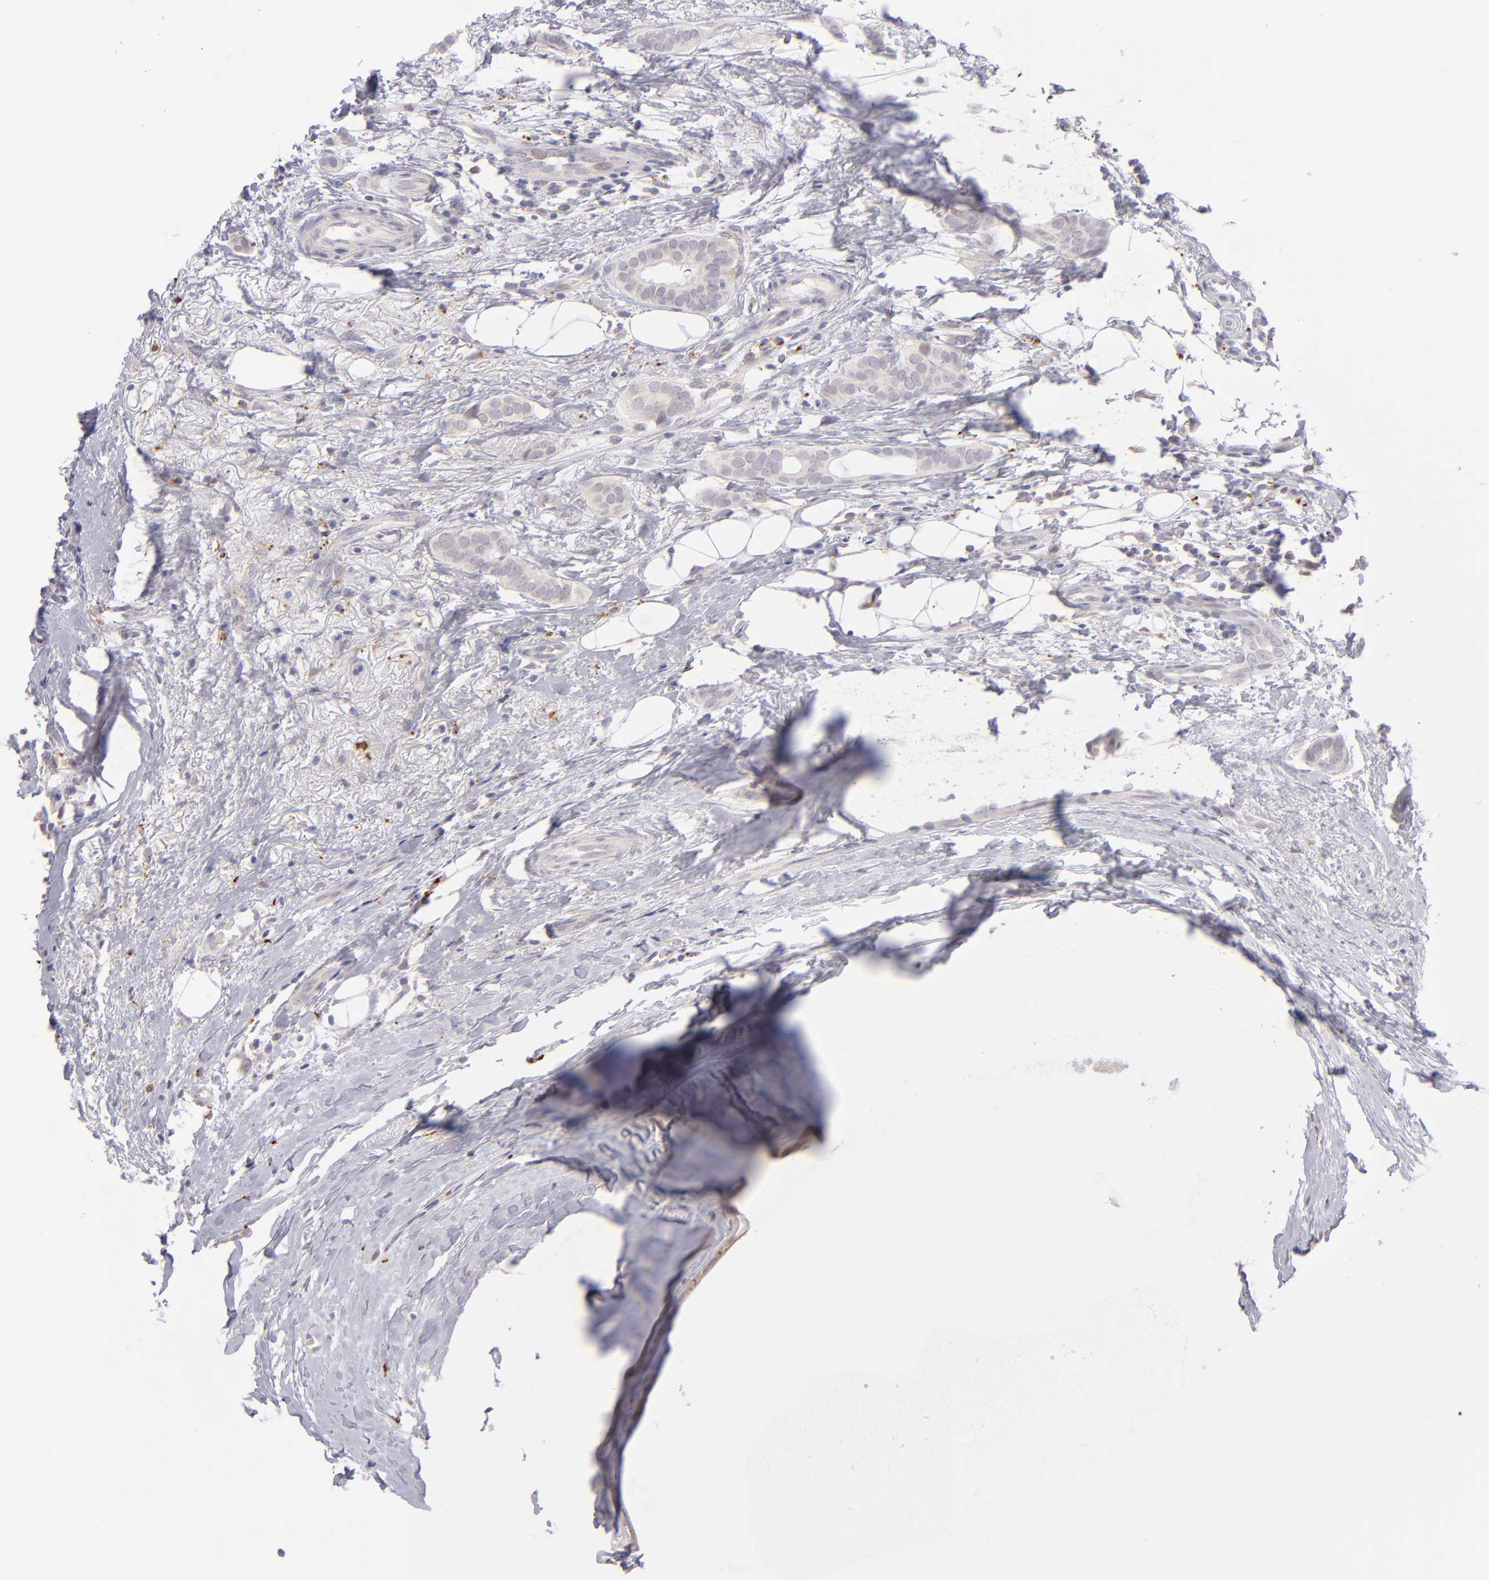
{"staining": {"intensity": "weak", "quantity": "<25%", "location": "cytoplasmic/membranous"}, "tissue": "breast cancer", "cell_type": "Tumor cells", "image_type": "cancer", "snomed": [{"axis": "morphology", "description": "Duct carcinoma"}, {"axis": "topography", "description": "Breast"}], "caption": "The IHC photomicrograph has no significant staining in tumor cells of breast cancer tissue. (DAB immunohistochemistry visualized using brightfield microscopy, high magnification).", "gene": "TRAF3", "patient": {"sex": "female", "age": 54}}